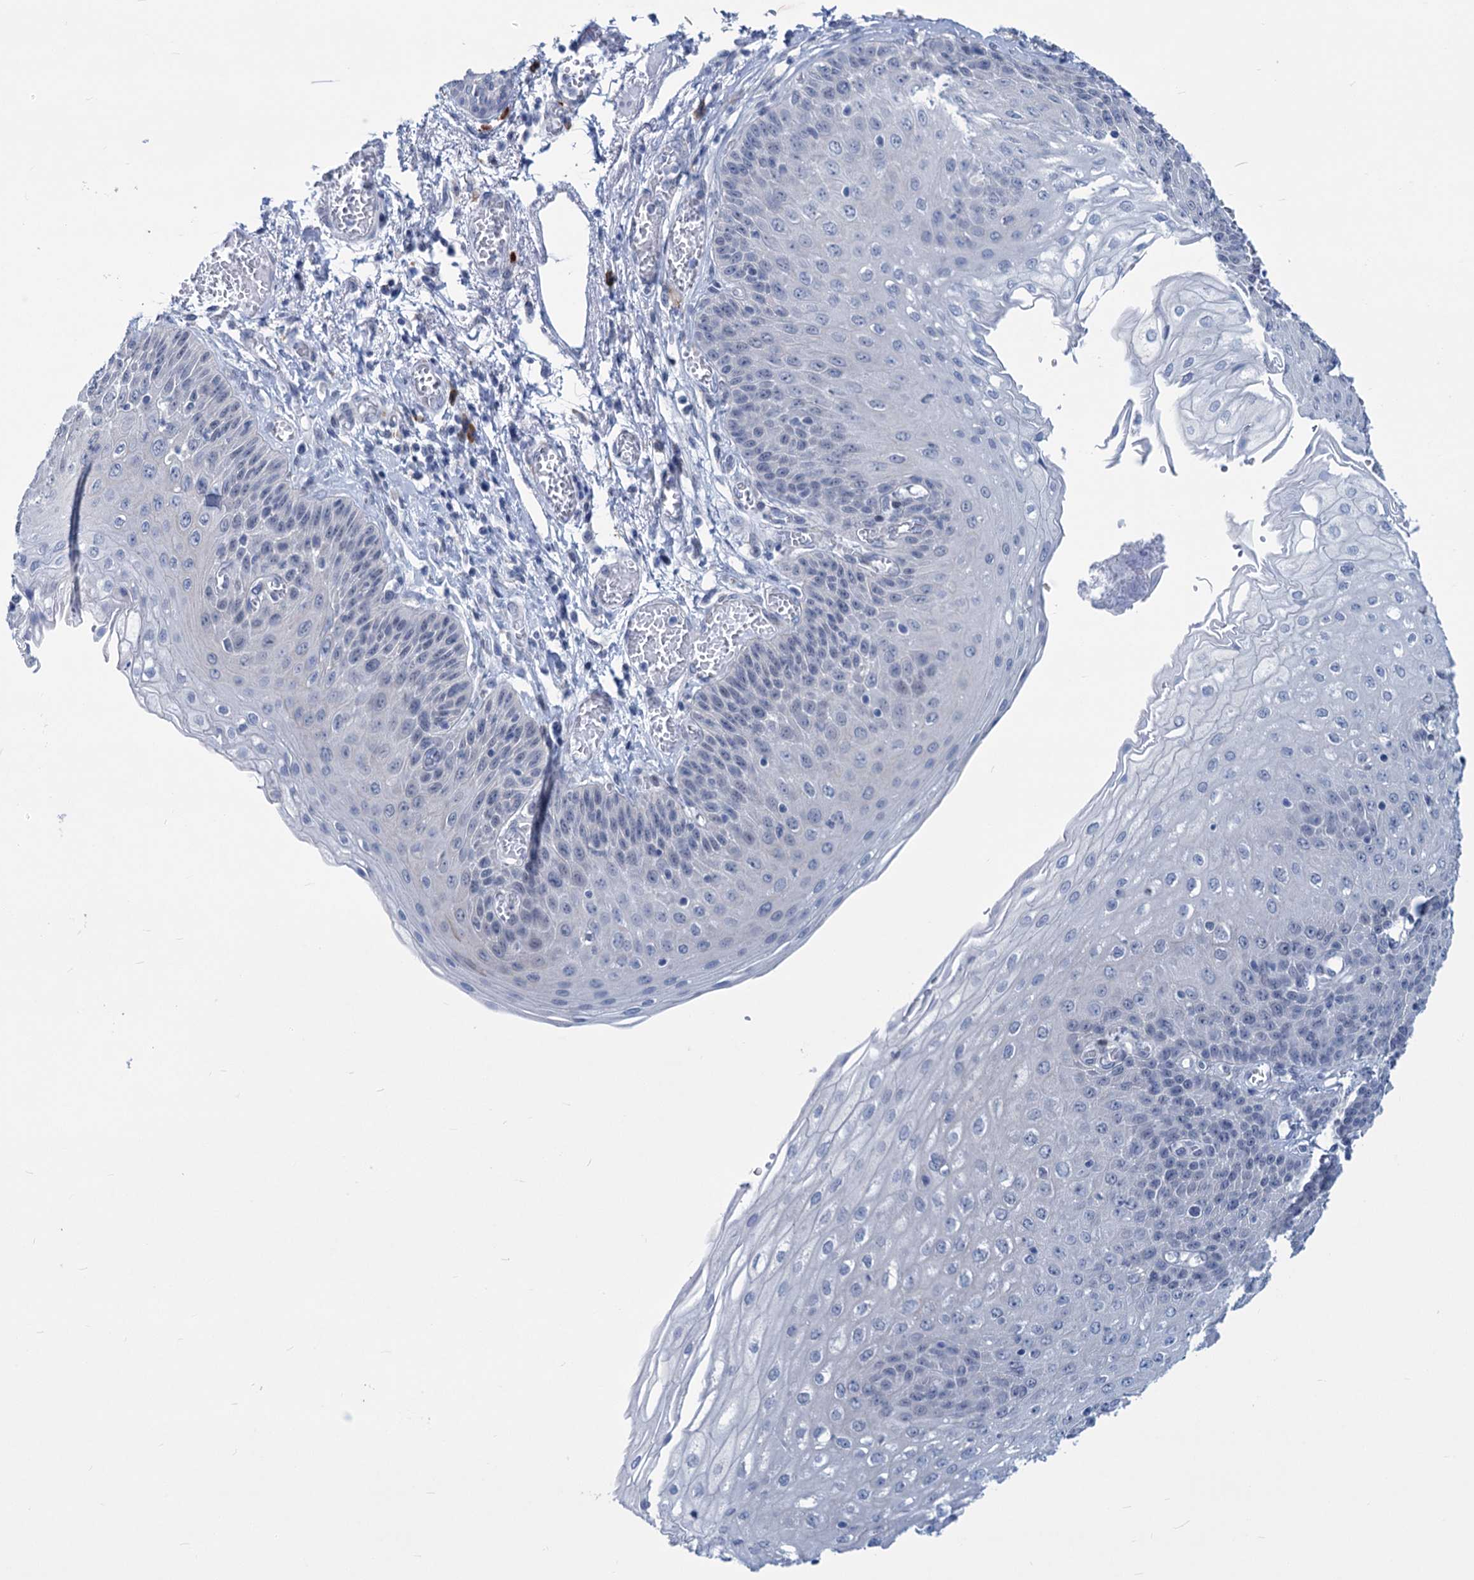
{"staining": {"intensity": "negative", "quantity": "none", "location": "none"}, "tissue": "esophagus", "cell_type": "Squamous epithelial cells", "image_type": "normal", "snomed": [{"axis": "morphology", "description": "Normal tissue, NOS"}, {"axis": "topography", "description": "Esophagus"}], "caption": "This is a histopathology image of immunohistochemistry staining of unremarkable esophagus, which shows no expression in squamous epithelial cells. (Immunohistochemistry (ihc), brightfield microscopy, high magnification).", "gene": "NEU3", "patient": {"sex": "male", "age": 81}}